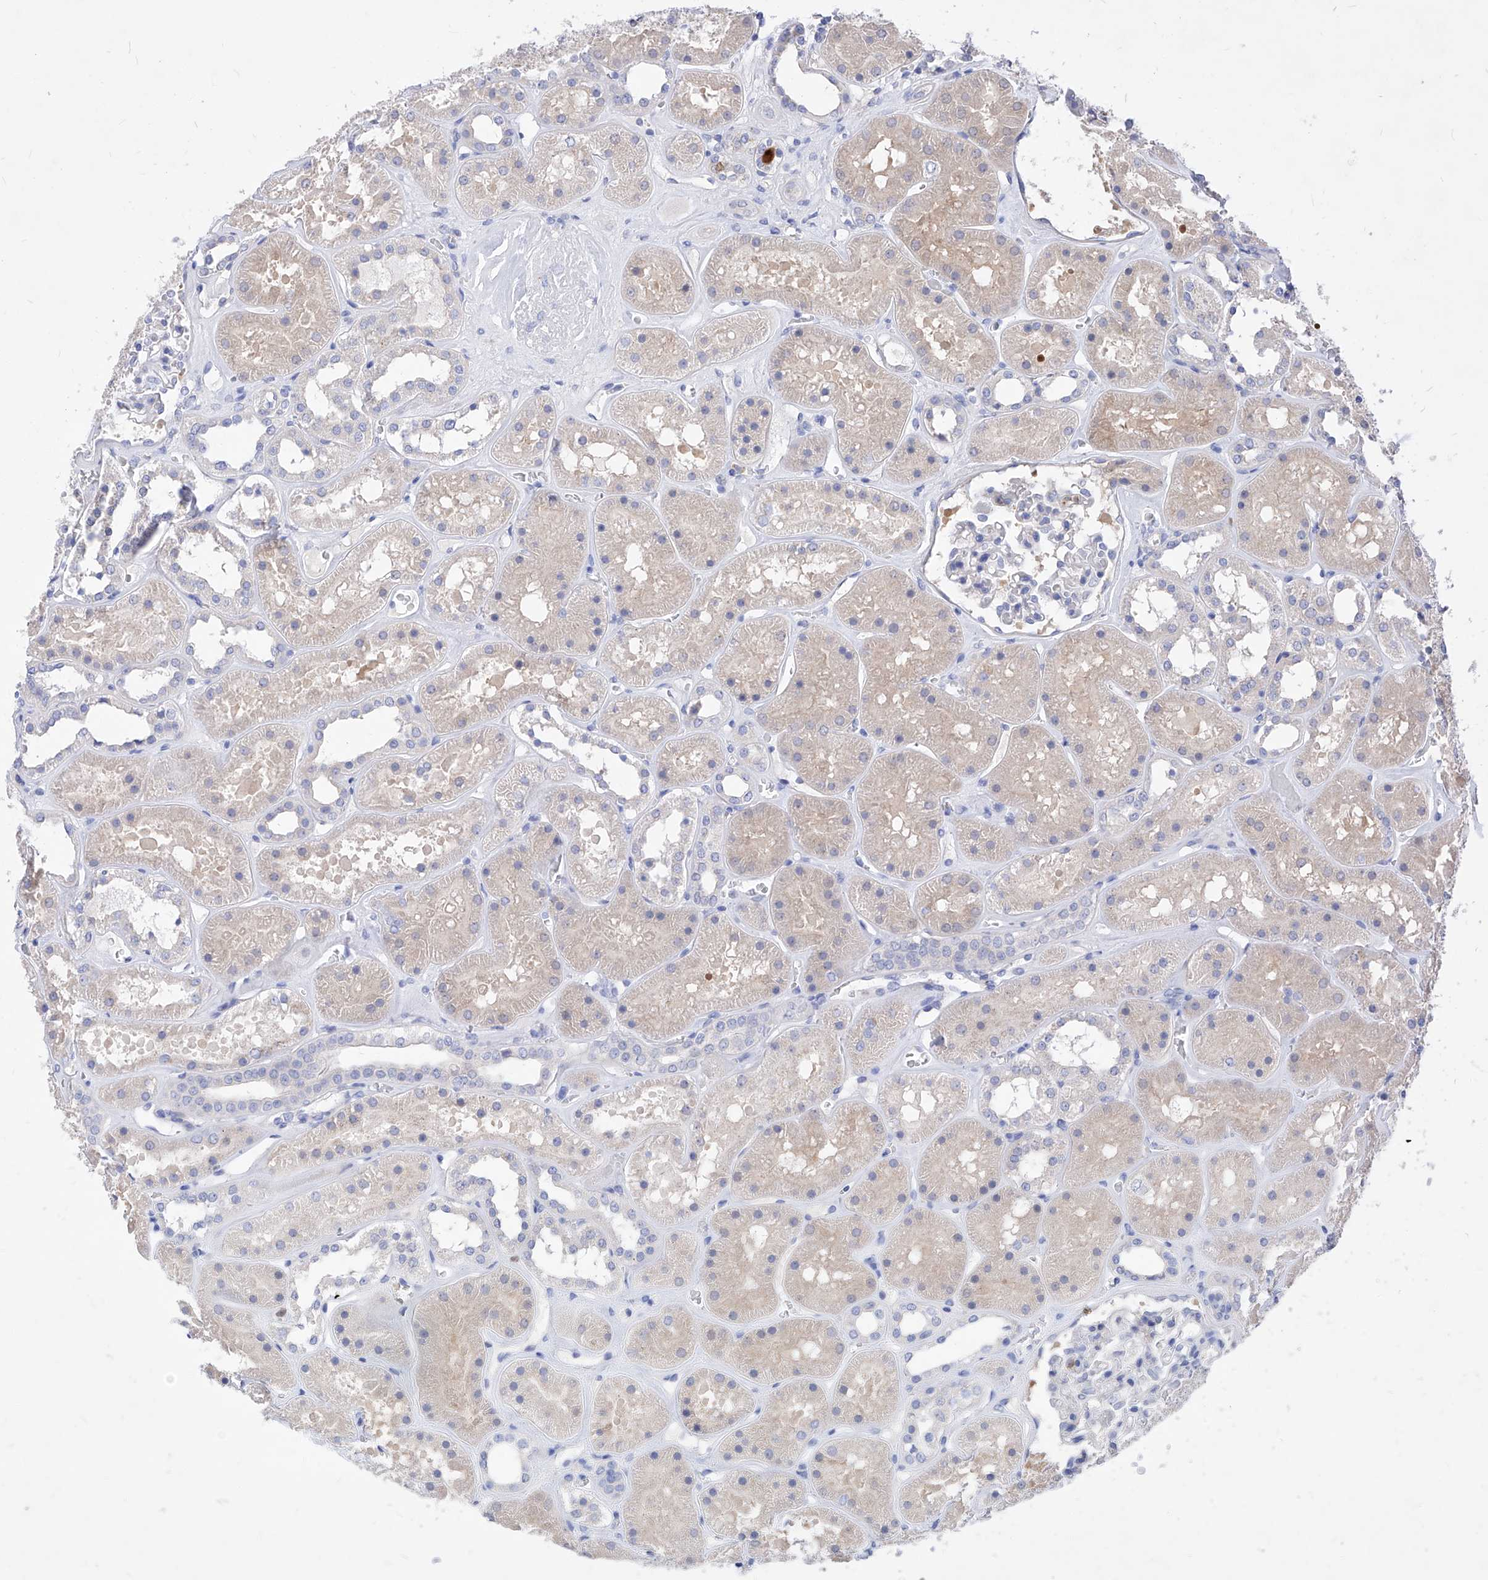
{"staining": {"intensity": "negative", "quantity": "none", "location": "none"}, "tissue": "kidney", "cell_type": "Cells in glomeruli", "image_type": "normal", "snomed": [{"axis": "morphology", "description": "Normal tissue, NOS"}, {"axis": "topography", "description": "Kidney"}], "caption": "This is an IHC image of unremarkable kidney. There is no expression in cells in glomeruli.", "gene": "VAX1", "patient": {"sex": "female", "age": 41}}